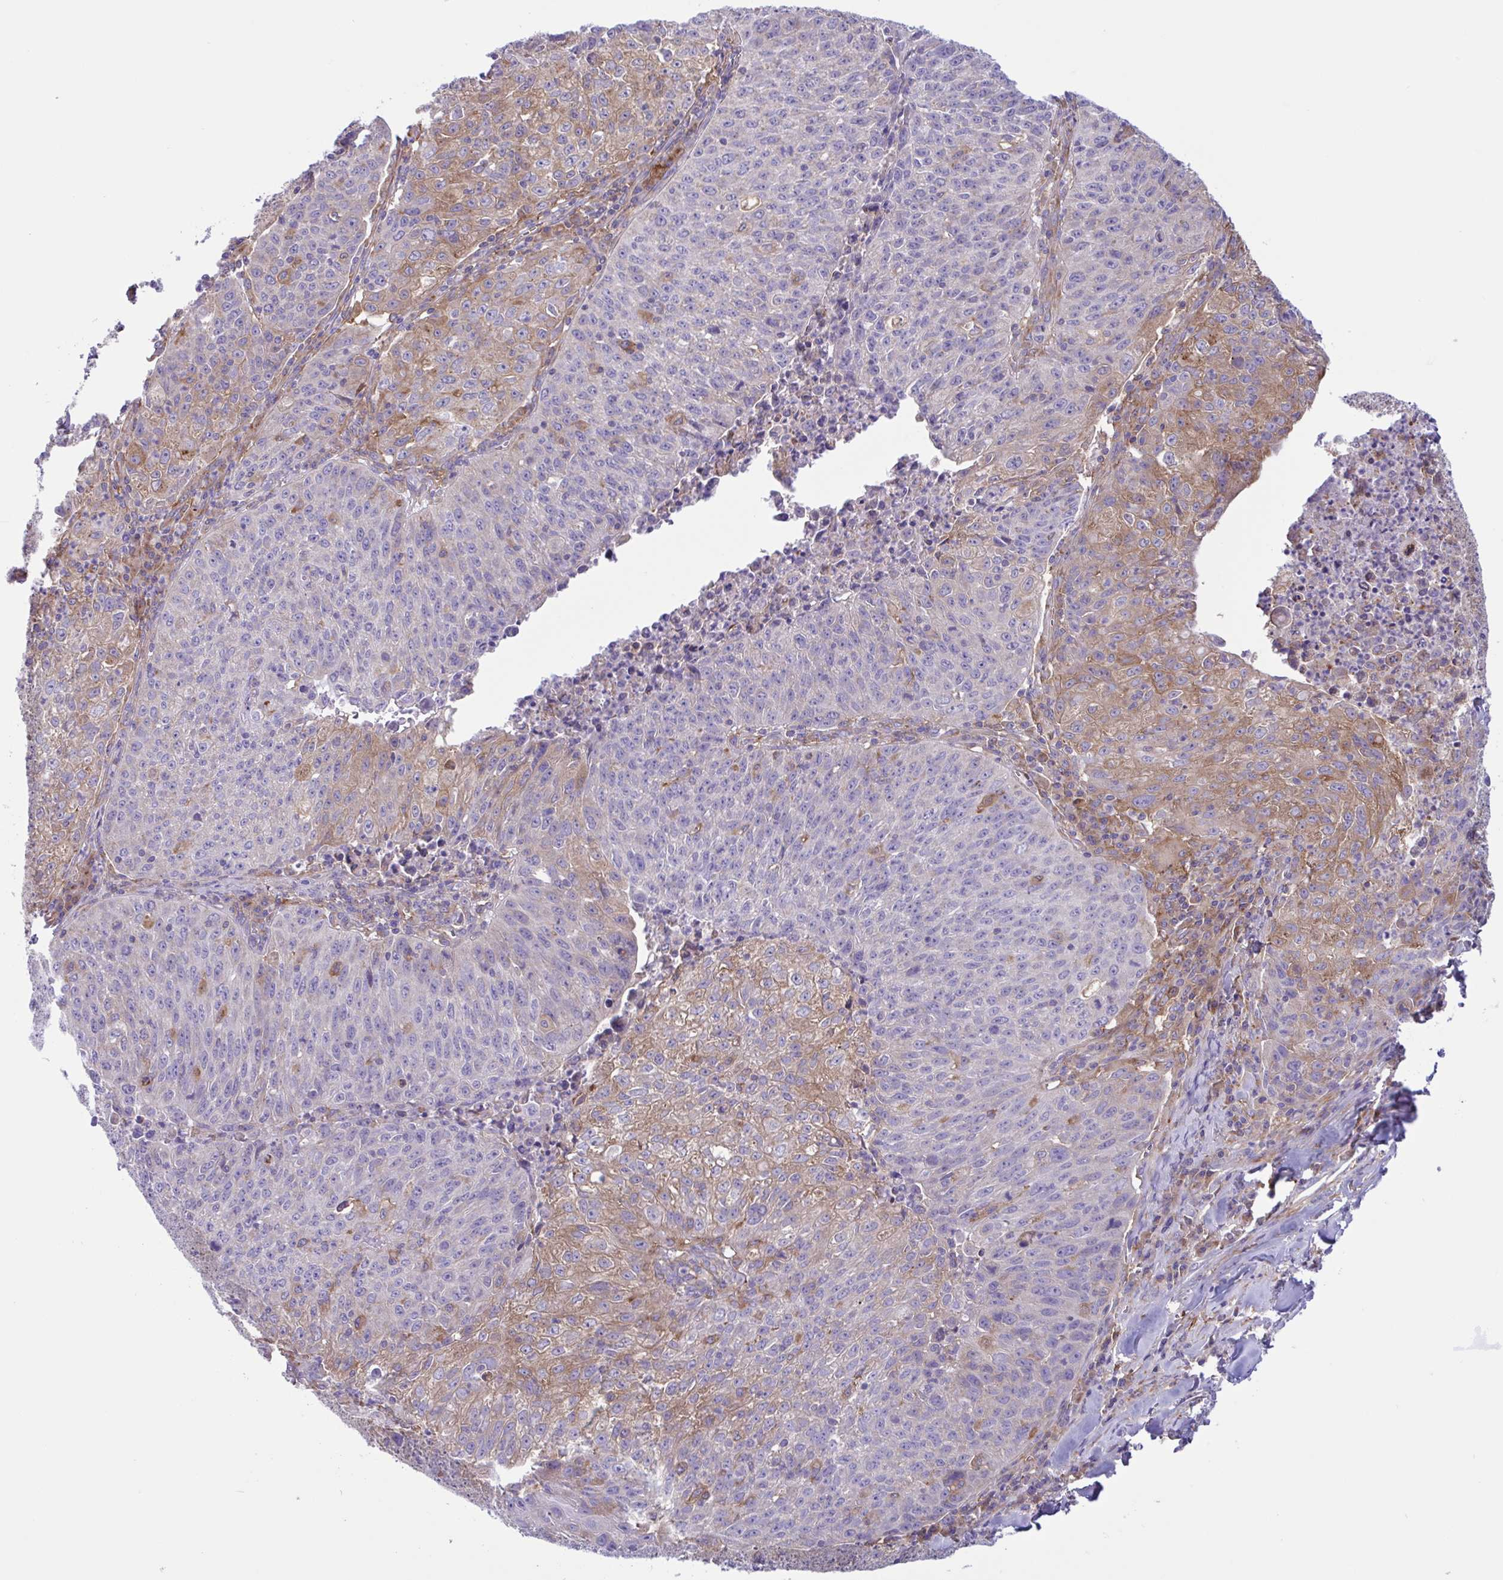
{"staining": {"intensity": "moderate", "quantity": "25%-75%", "location": "cytoplasmic/membranous"}, "tissue": "lung cancer", "cell_type": "Tumor cells", "image_type": "cancer", "snomed": [{"axis": "morphology", "description": "Squamous cell carcinoma, NOS"}, {"axis": "morphology", "description": "Squamous cell carcinoma, metastatic, NOS"}, {"axis": "topography", "description": "Bronchus"}, {"axis": "topography", "description": "Lung"}], "caption": "Human lung cancer stained with a brown dye reveals moderate cytoplasmic/membranous positive expression in approximately 25%-75% of tumor cells.", "gene": "OR51M1", "patient": {"sex": "male", "age": 62}}